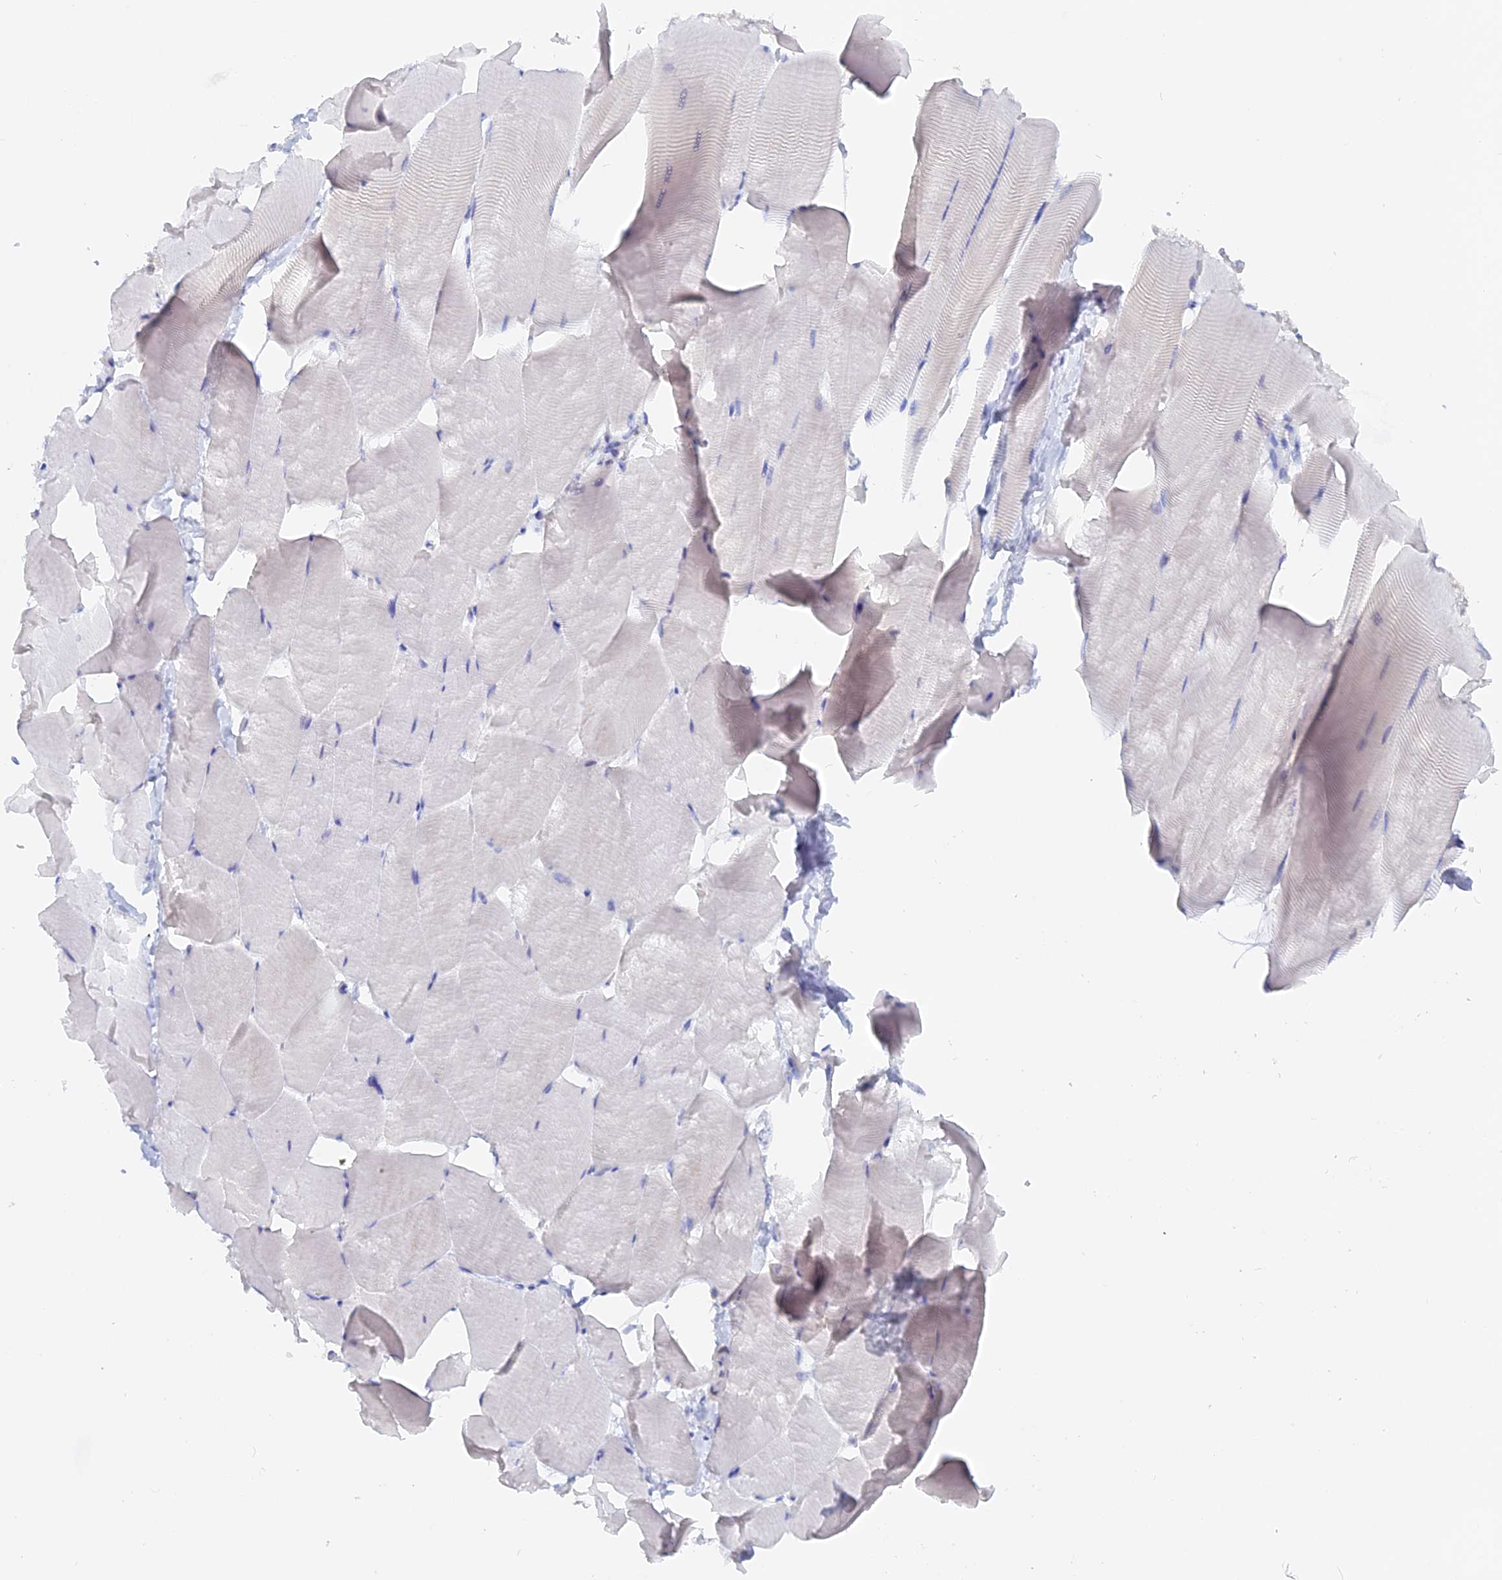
{"staining": {"intensity": "negative", "quantity": "none", "location": "none"}, "tissue": "skeletal muscle", "cell_type": "Myocytes", "image_type": "normal", "snomed": [{"axis": "morphology", "description": "Normal tissue, NOS"}, {"axis": "topography", "description": "Skeletal muscle"}], "caption": "Immunohistochemistry of unremarkable human skeletal muscle displays no expression in myocytes.", "gene": "ADGRA1", "patient": {"sex": "male", "age": 25}}